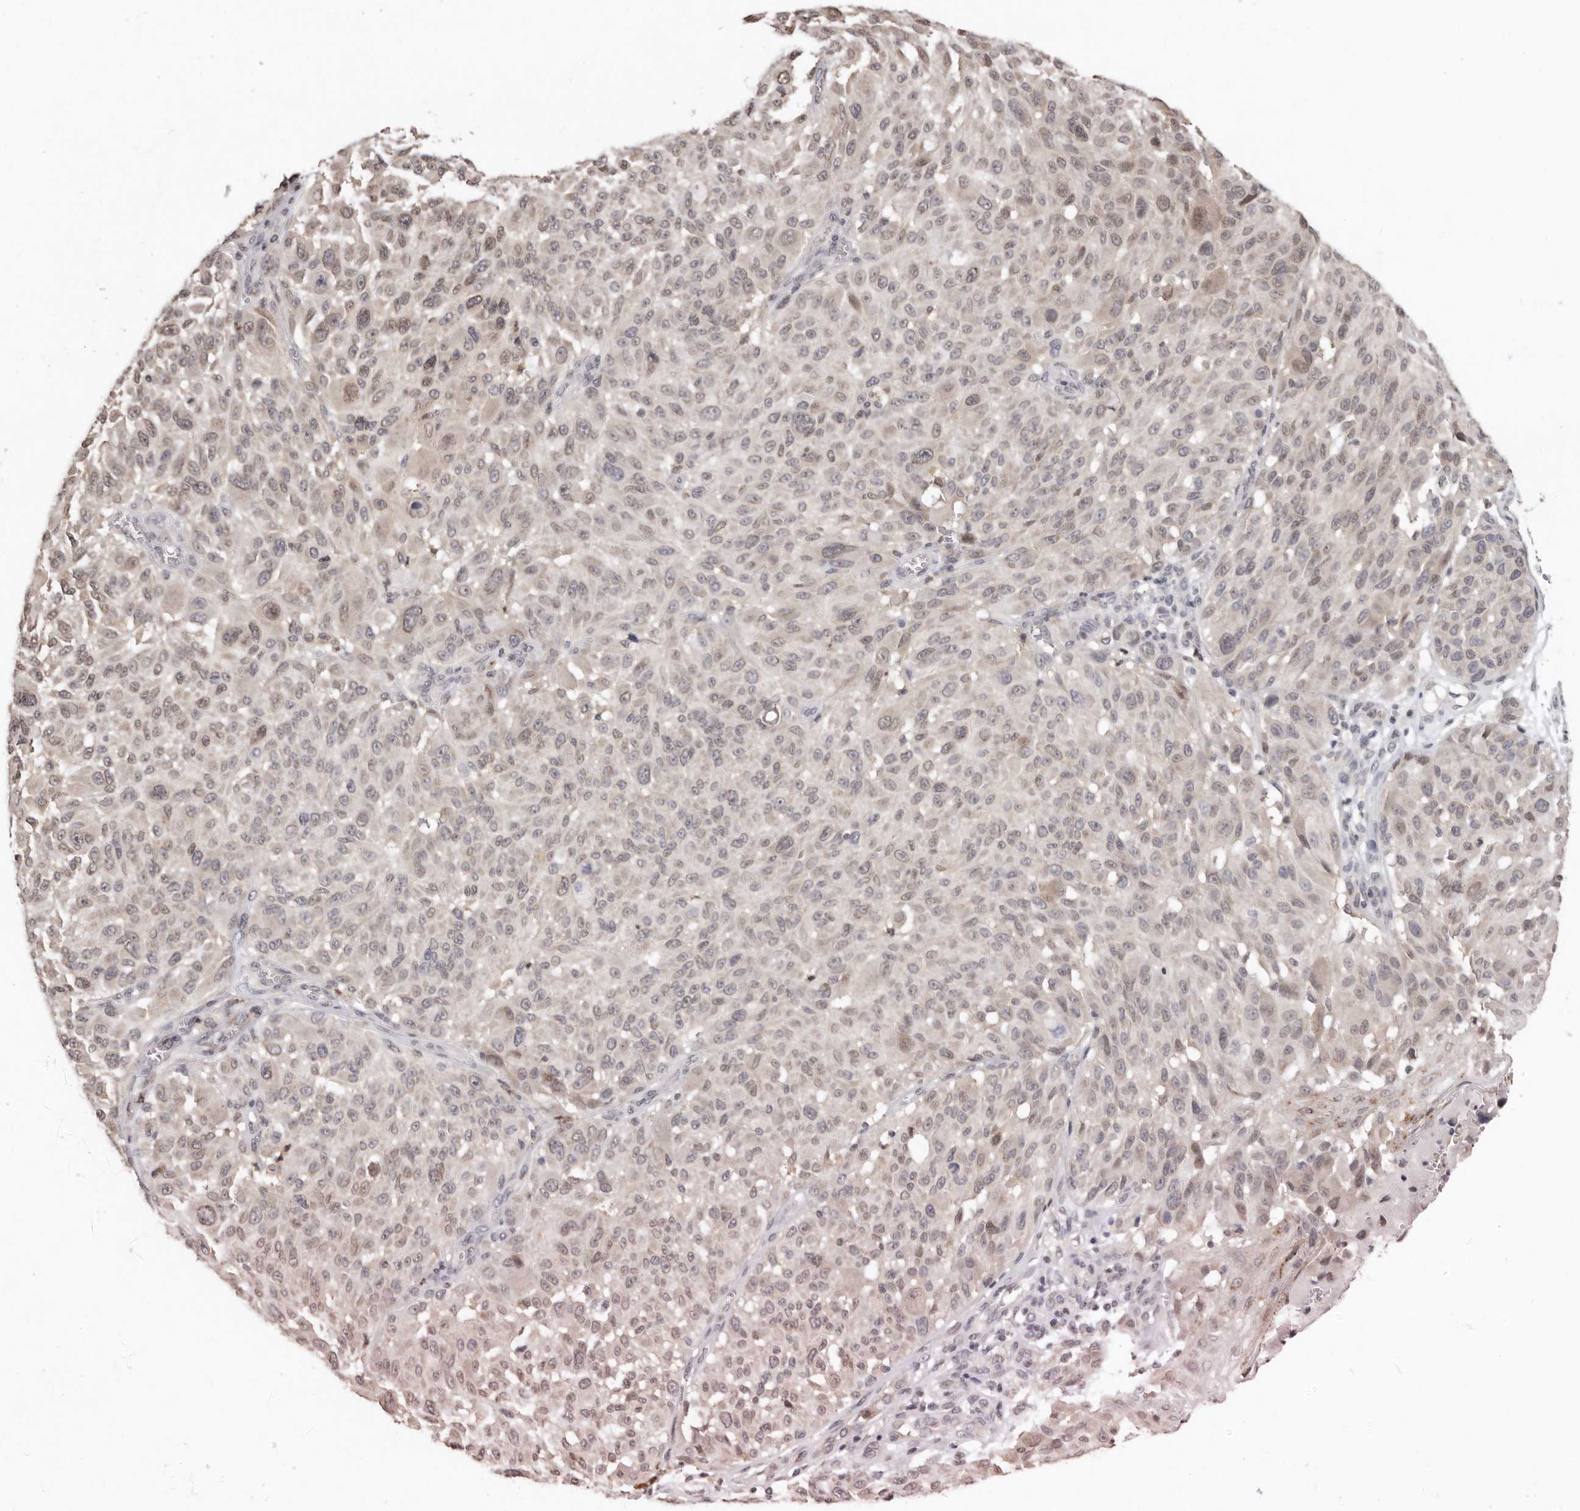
{"staining": {"intensity": "weak", "quantity": "25%-75%", "location": "nuclear"}, "tissue": "melanoma", "cell_type": "Tumor cells", "image_type": "cancer", "snomed": [{"axis": "morphology", "description": "Malignant melanoma, NOS"}, {"axis": "topography", "description": "Skin"}], "caption": "Approximately 25%-75% of tumor cells in melanoma demonstrate weak nuclear protein expression as visualized by brown immunohistochemical staining.", "gene": "SULT1E1", "patient": {"sex": "male", "age": 83}}